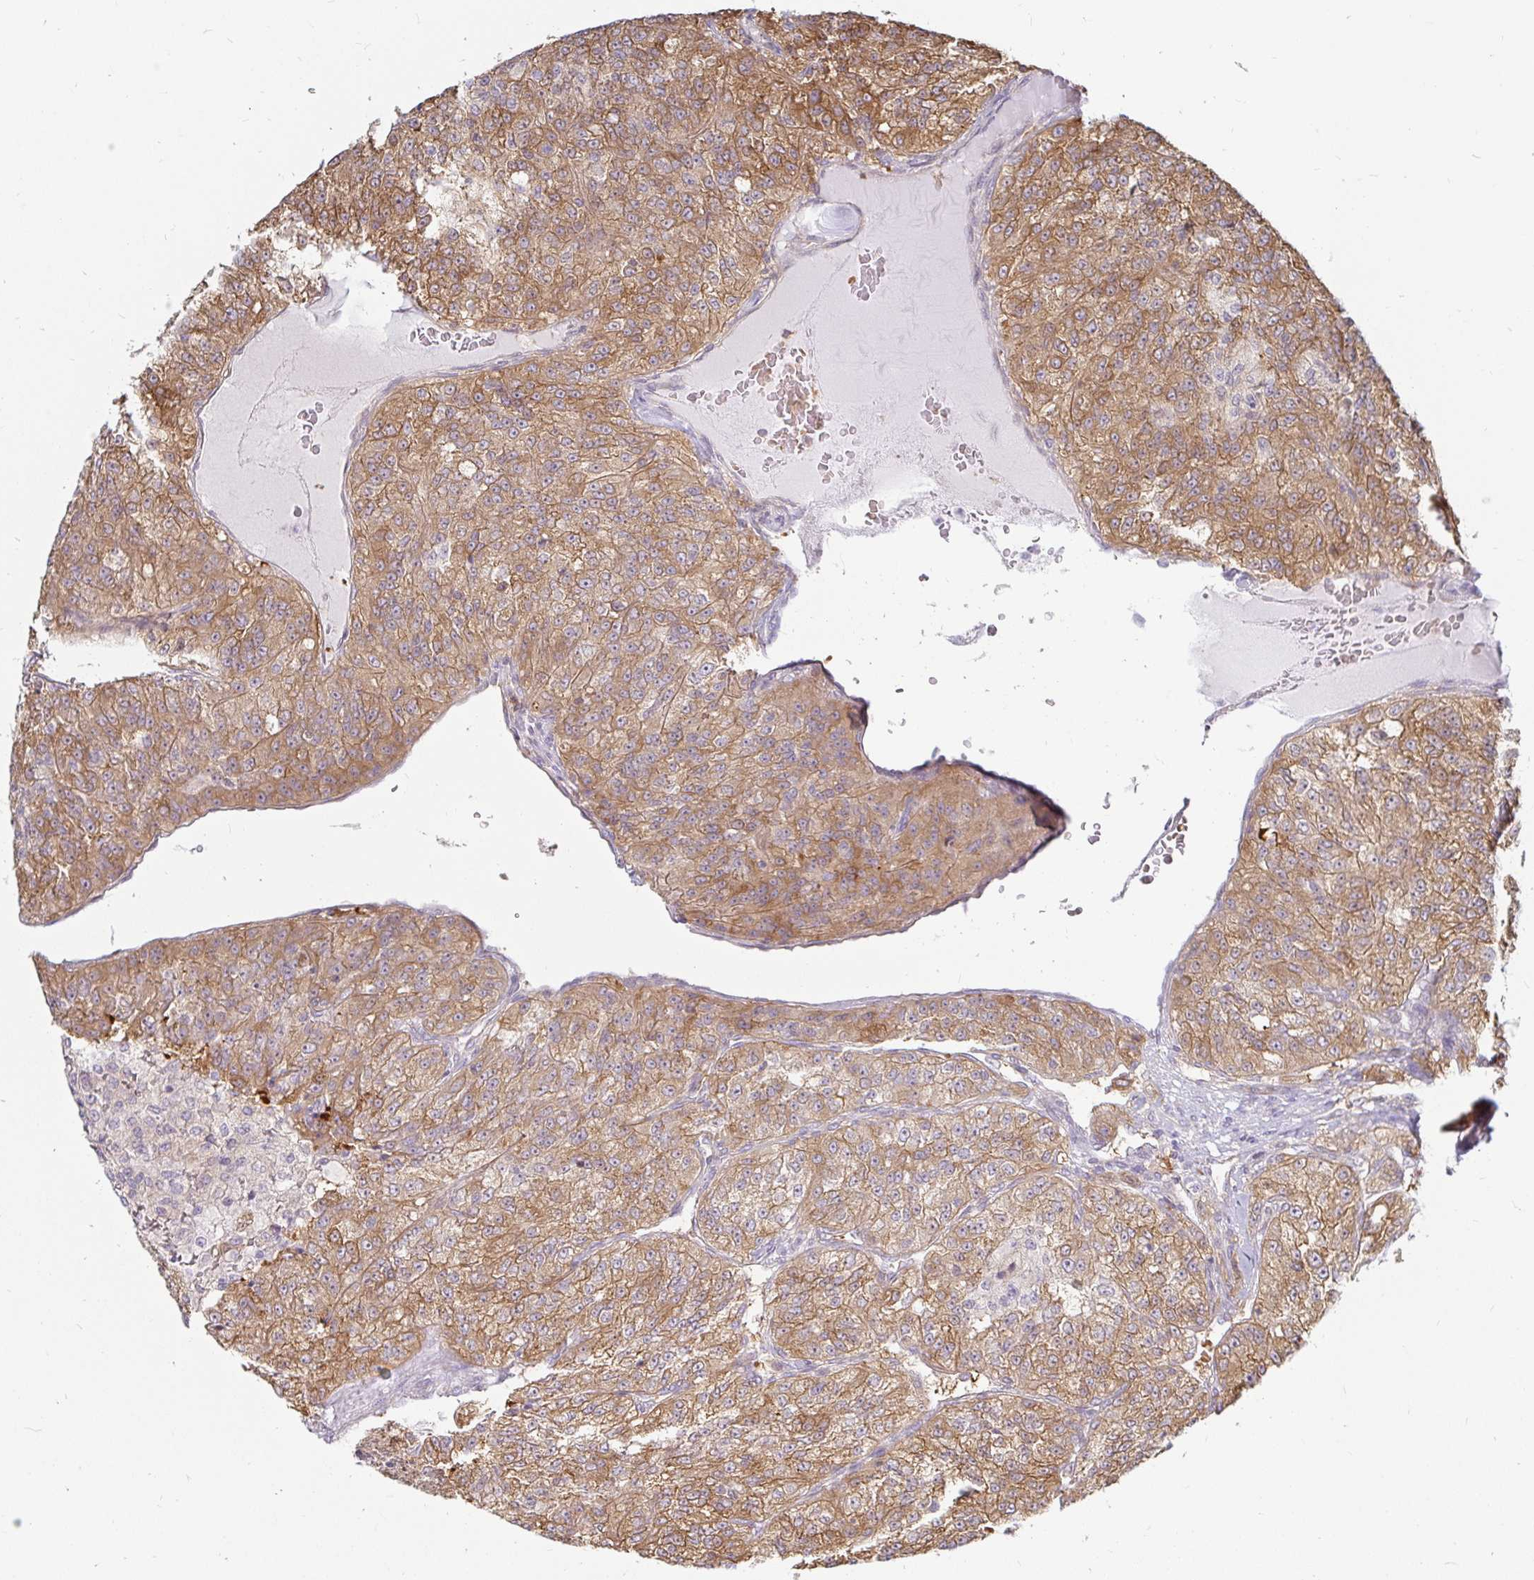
{"staining": {"intensity": "moderate", "quantity": ">75%", "location": "cytoplasmic/membranous"}, "tissue": "renal cancer", "cell_type": "Tumor cells", "image_type": "cancer", "snomed": [{"axis": "morphology", "description": "Adenocarcinoma, NOS"}, {"axis": "topography", "description": "Kidney"}], "caption": "IHC micrograph of renal cancer (adenocarcinoma) stained for a protein (brown), which displays medium levels of moderate cytoplasmic/membranous positivity in about >75% of tumor cells.", "gene": "CAST", "patient": {"sex": "female", "age": 63}}